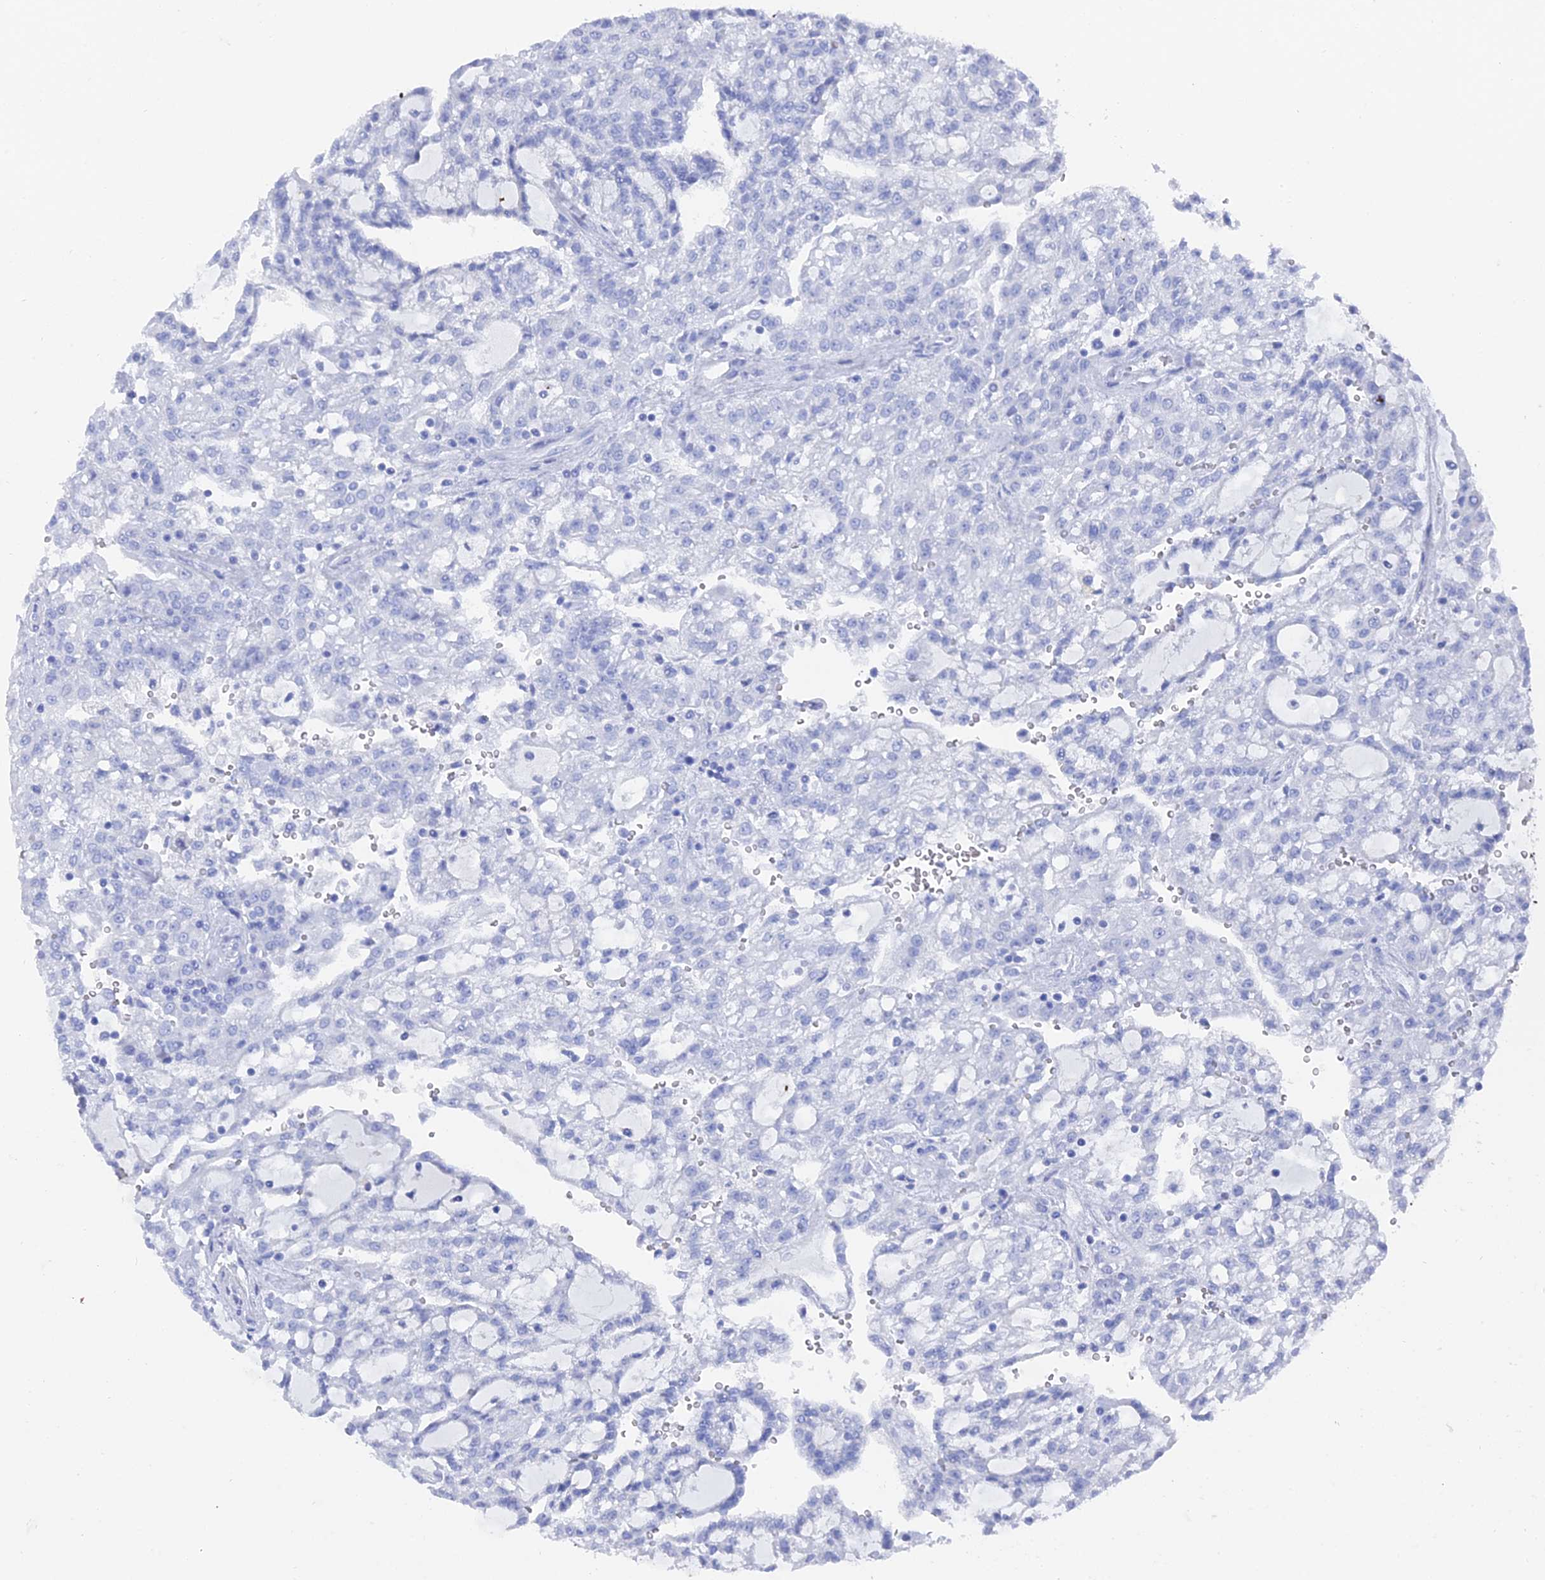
{"staining": {"intensity": "negative", "quantity": "none", "location": "none"}, "tissue": "renal cancer", "cell_type": "Tumor cells", "image_type": "cancer", "snomed": [{"axis": "morphology", "description": "Adenocarcinoma, NOS"}, {"axis": "topography", "description": "Kidney"}], "caption": "Immunohistochemistry of human renal cancer shows no staining in tumor cells.", "gene": "ENPP3", "patient": {"sex": "male", "age": 63}}